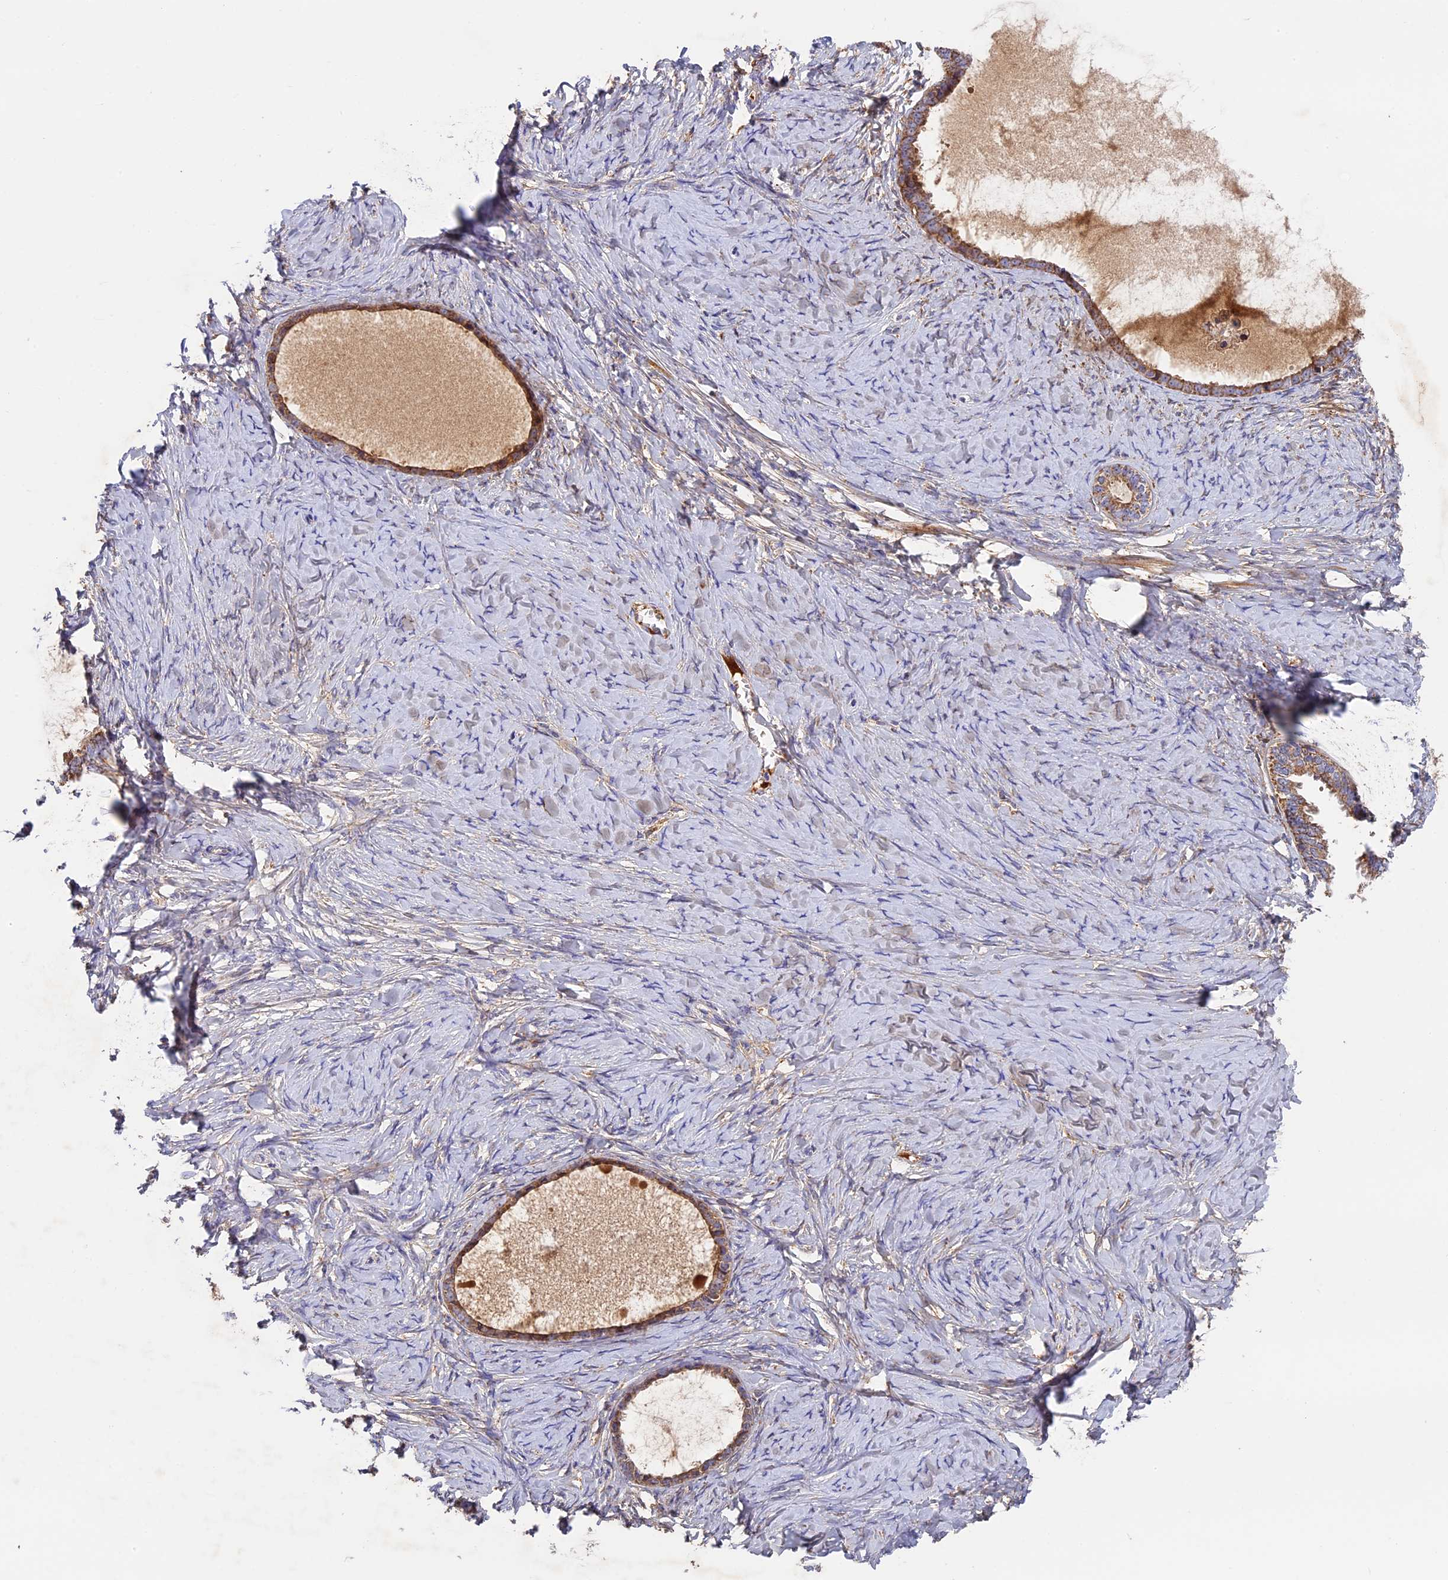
{"staining": {"intensity": "moderate", "quantity": ">75%", "location": "cytoplasmic/membranous"}, "tissue": "ovarian cancer", "cell_type": "Tumor cells", "image_type": "cancer", "snomed": [{"axis": "morphology", "description": "Cystadenocarcinoma, serous, NOS"}, {"axis": "topography", "description": "Ovary"}], "caption": "High-power microscopy captured an immunohistochemistry histopathology image of ovarian cancer, revealing moderate cytoplasmic/membranous expression in approximately >75% of tumor cells.", "gene": "OCEL1", "patient": {"sex": "female", "age": 79}}